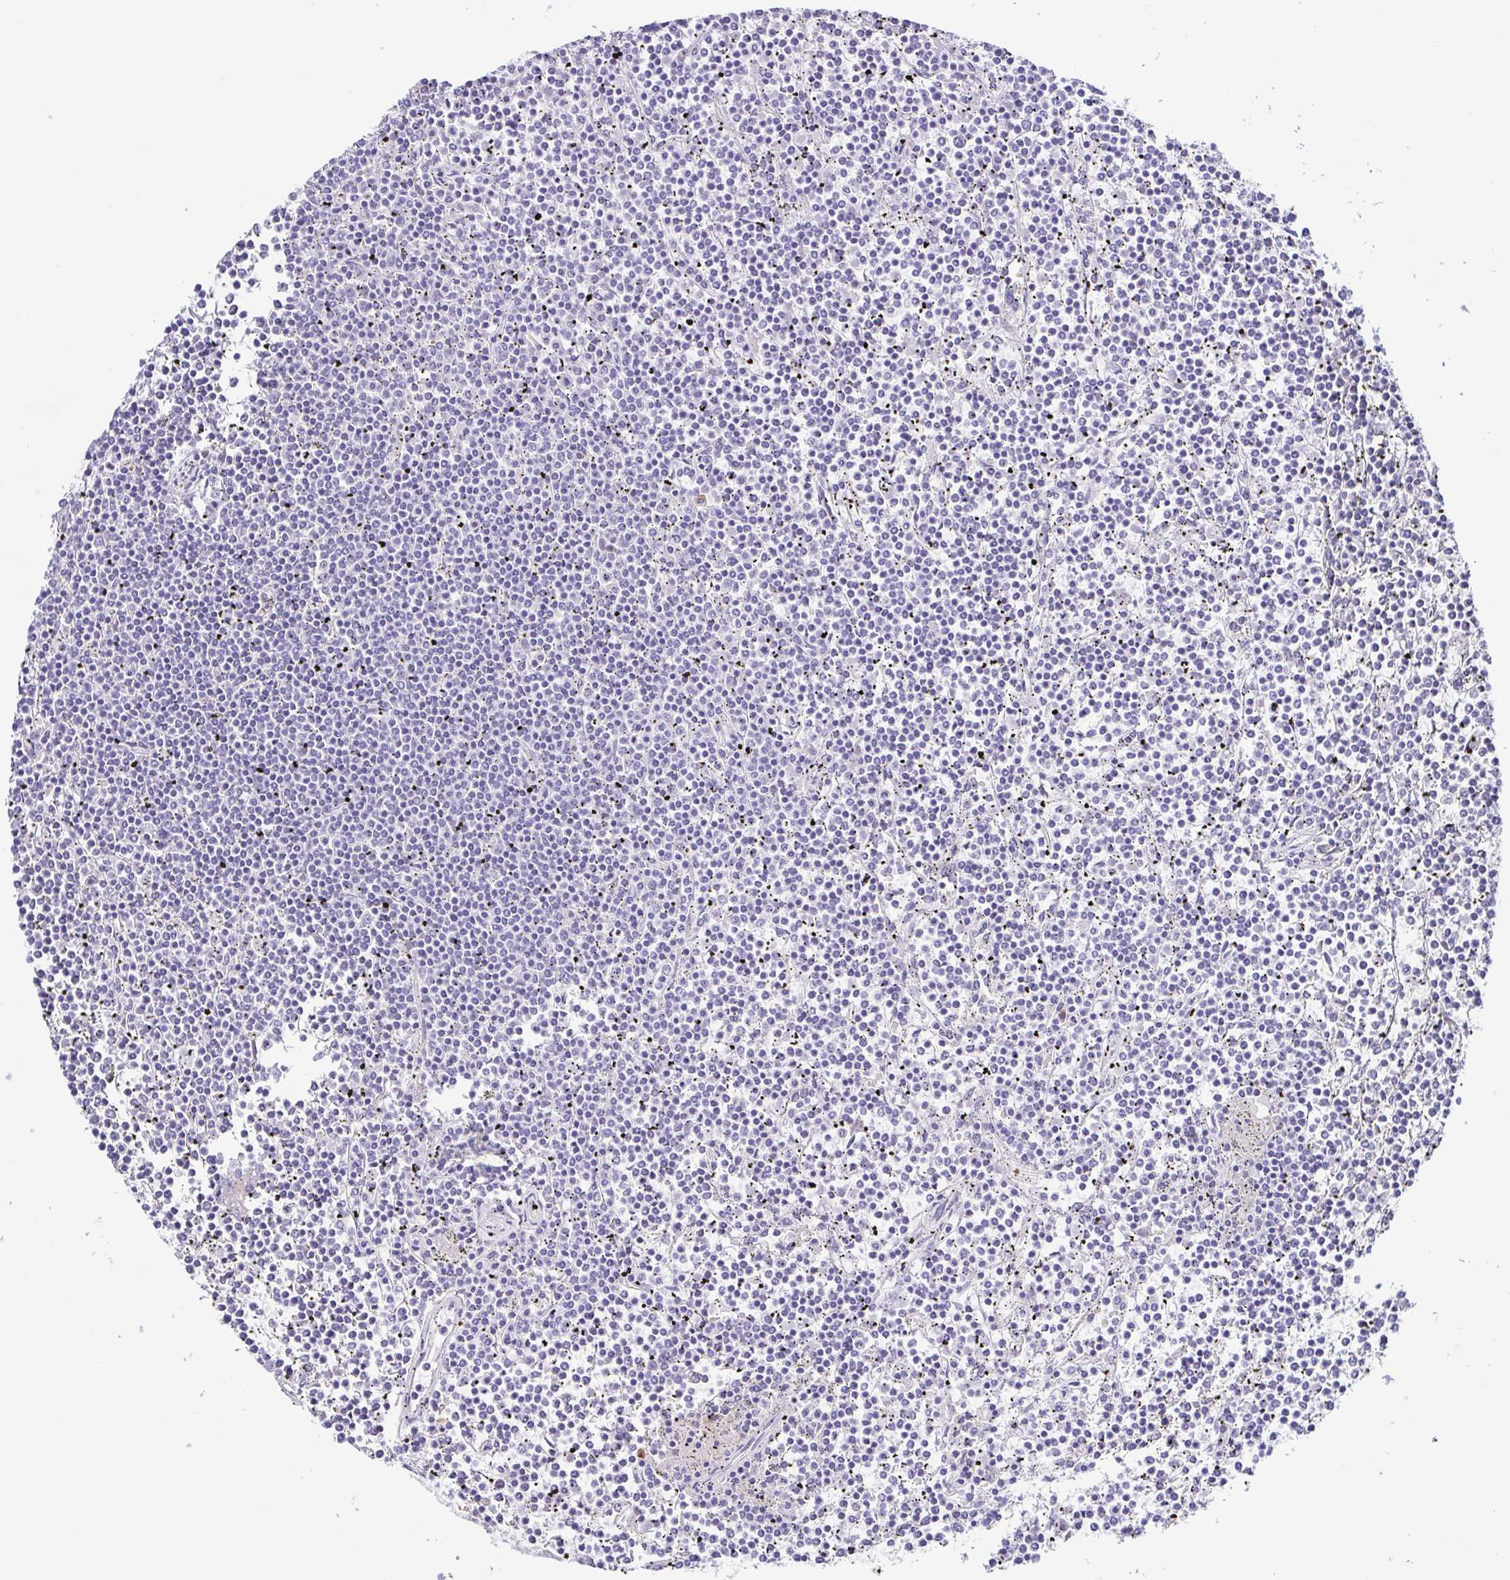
{"staining": {"intensity": "negative", "quantity": "none", "location": "none"}, "tissue": "lymphoma", "cell_type": "Tumor cells", "image_type": "cancer", "snomed": [{"axis": "morphology", "description": "Malignant lymphoma, non-Hodgkin's type, Low grade"}, {"axis": "topography", "description": "Spleen"}], "caption": "An immunohistochemistry histopathology image of malignant lymphoma, non-Hodgkin's type (low-grade) is shown. There is no staining in tumor cells of malignant lymphoma, non-Hodgkin's type (low-grade).", "gene": "TERT", "patient": {"sex": "female", "age": 19}}